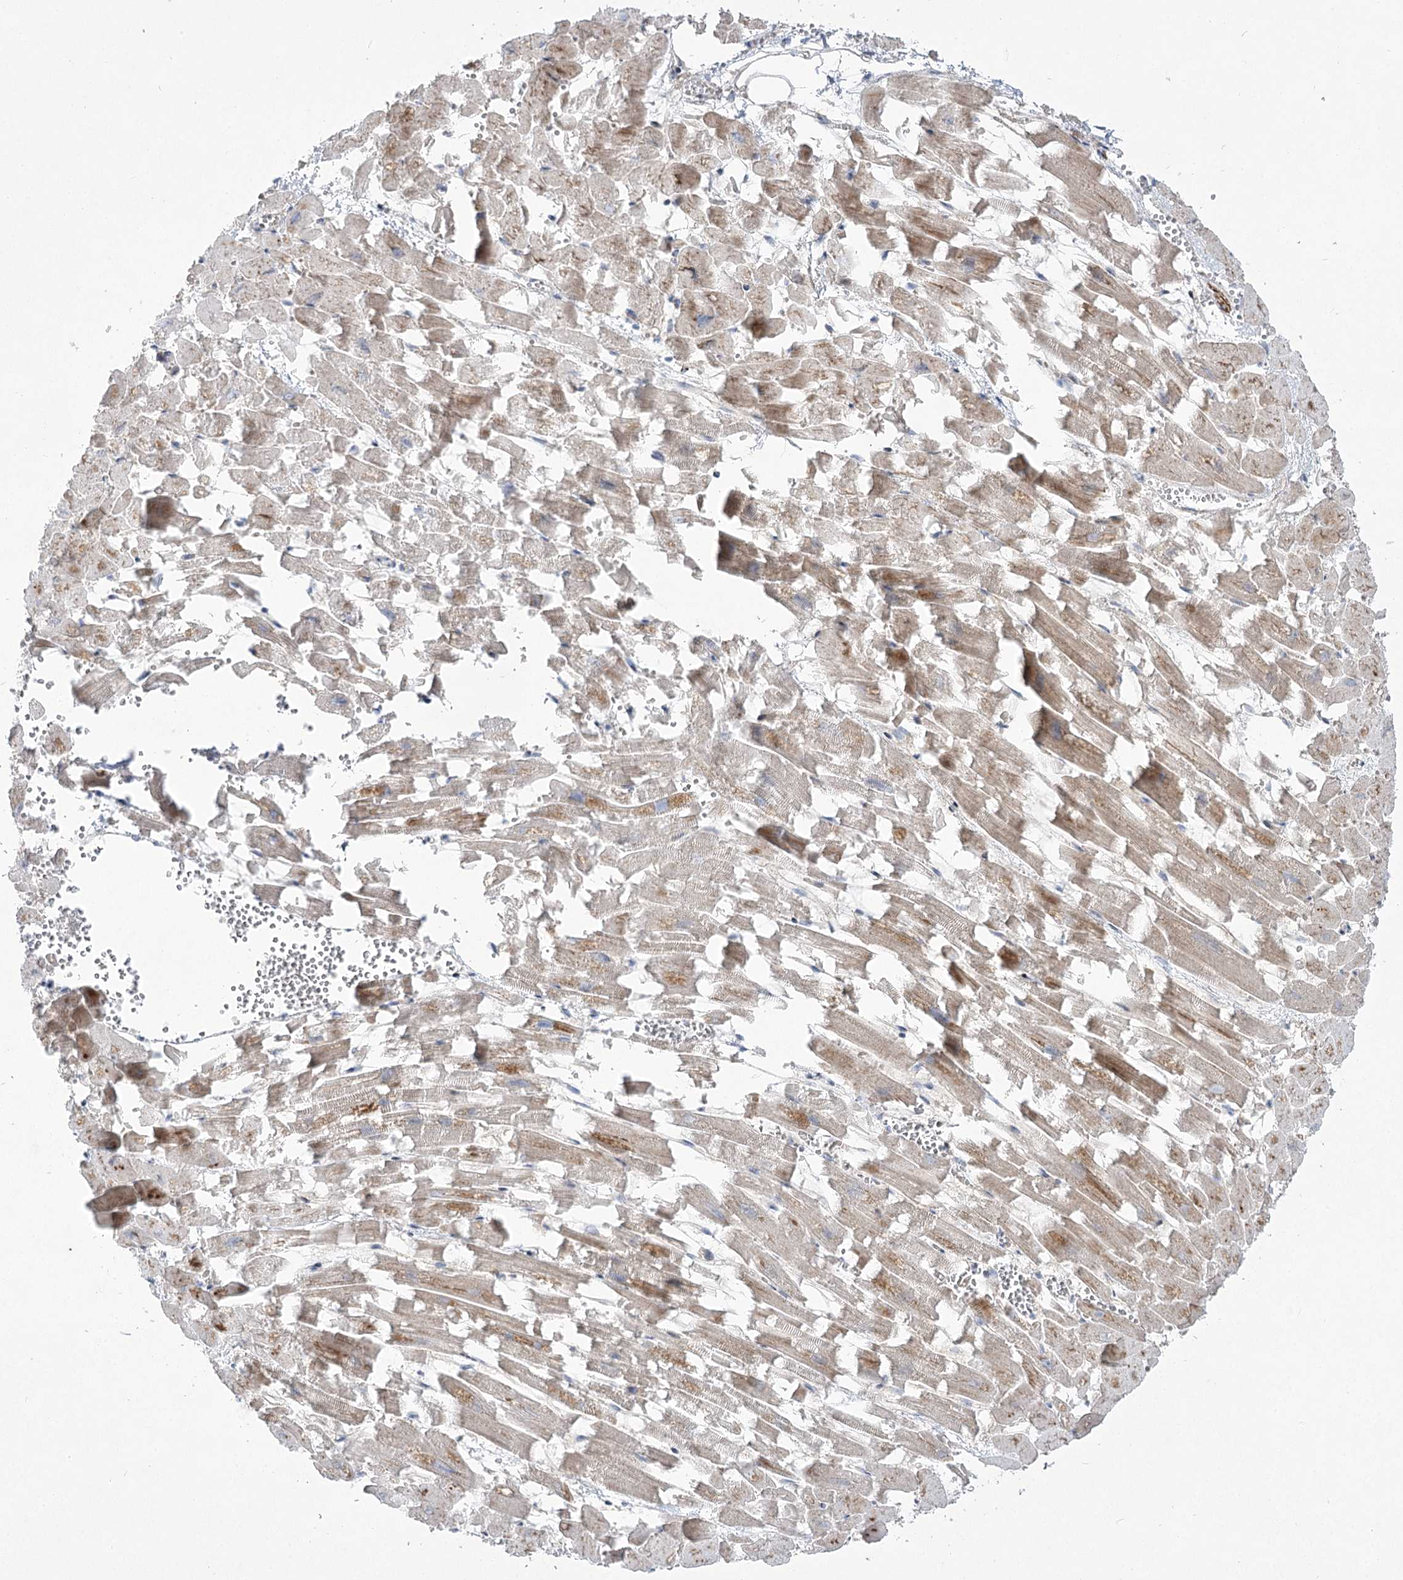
{"staining": {"intensity": "moderate", "quantity": "25%-75%", "location": "cytoplasmic/membranous"}, "tissue": "heart muscle", "cell_type": "Cardiomyocytes", "image_type": "normal", "snomed": [{"axis": "morphology", "description": "Normal tissue, NOS"}, {"axis": "topography", "description": "Heart"}], "caption": "Immunohistochemical staining of unremarkable heart muscle exhibits medium levels of moderate cytoplasmic/membranous staining in approximately 25%-75% of cardiomyocytes.", "gene": "CEP164", "patient": {"sex": "female", "age": 64}}